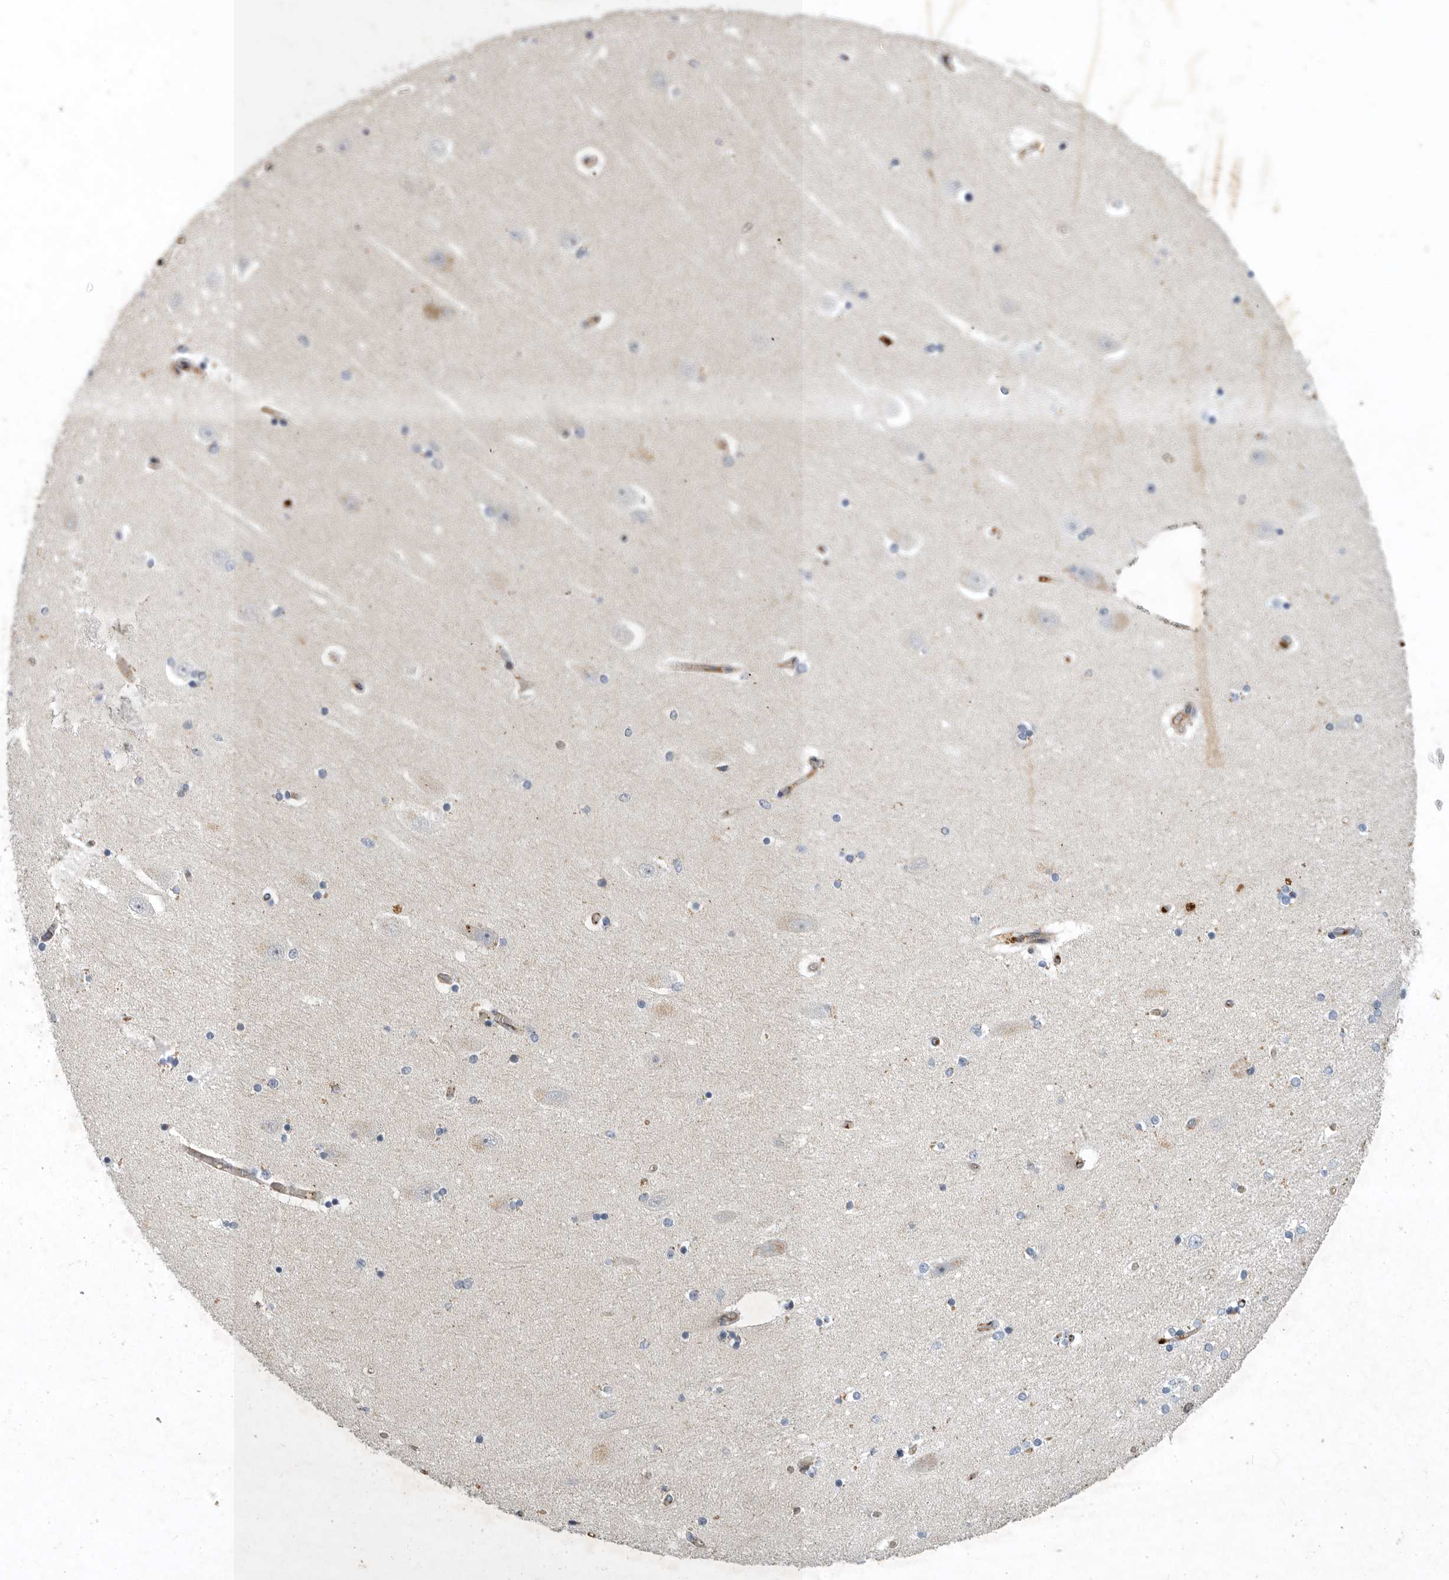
{"staining": {"intensity": "weak", "quantity": "<25%", "location": "cytoplasmic/membranous"}, "tissue": "hippocampus", "cell_type": "Glial cells", "image_type": "normal", "snomed": [{"axis": "morphology", "description": "Normal tissue, NOS"}, {"axis": "topography", "description": "Hippocampus"}], "caption": "The image exhibits no staining of glial cells in benign hippocampus.", "gene": "MLPH", "patient": {"sex": "female", "age": 54}}